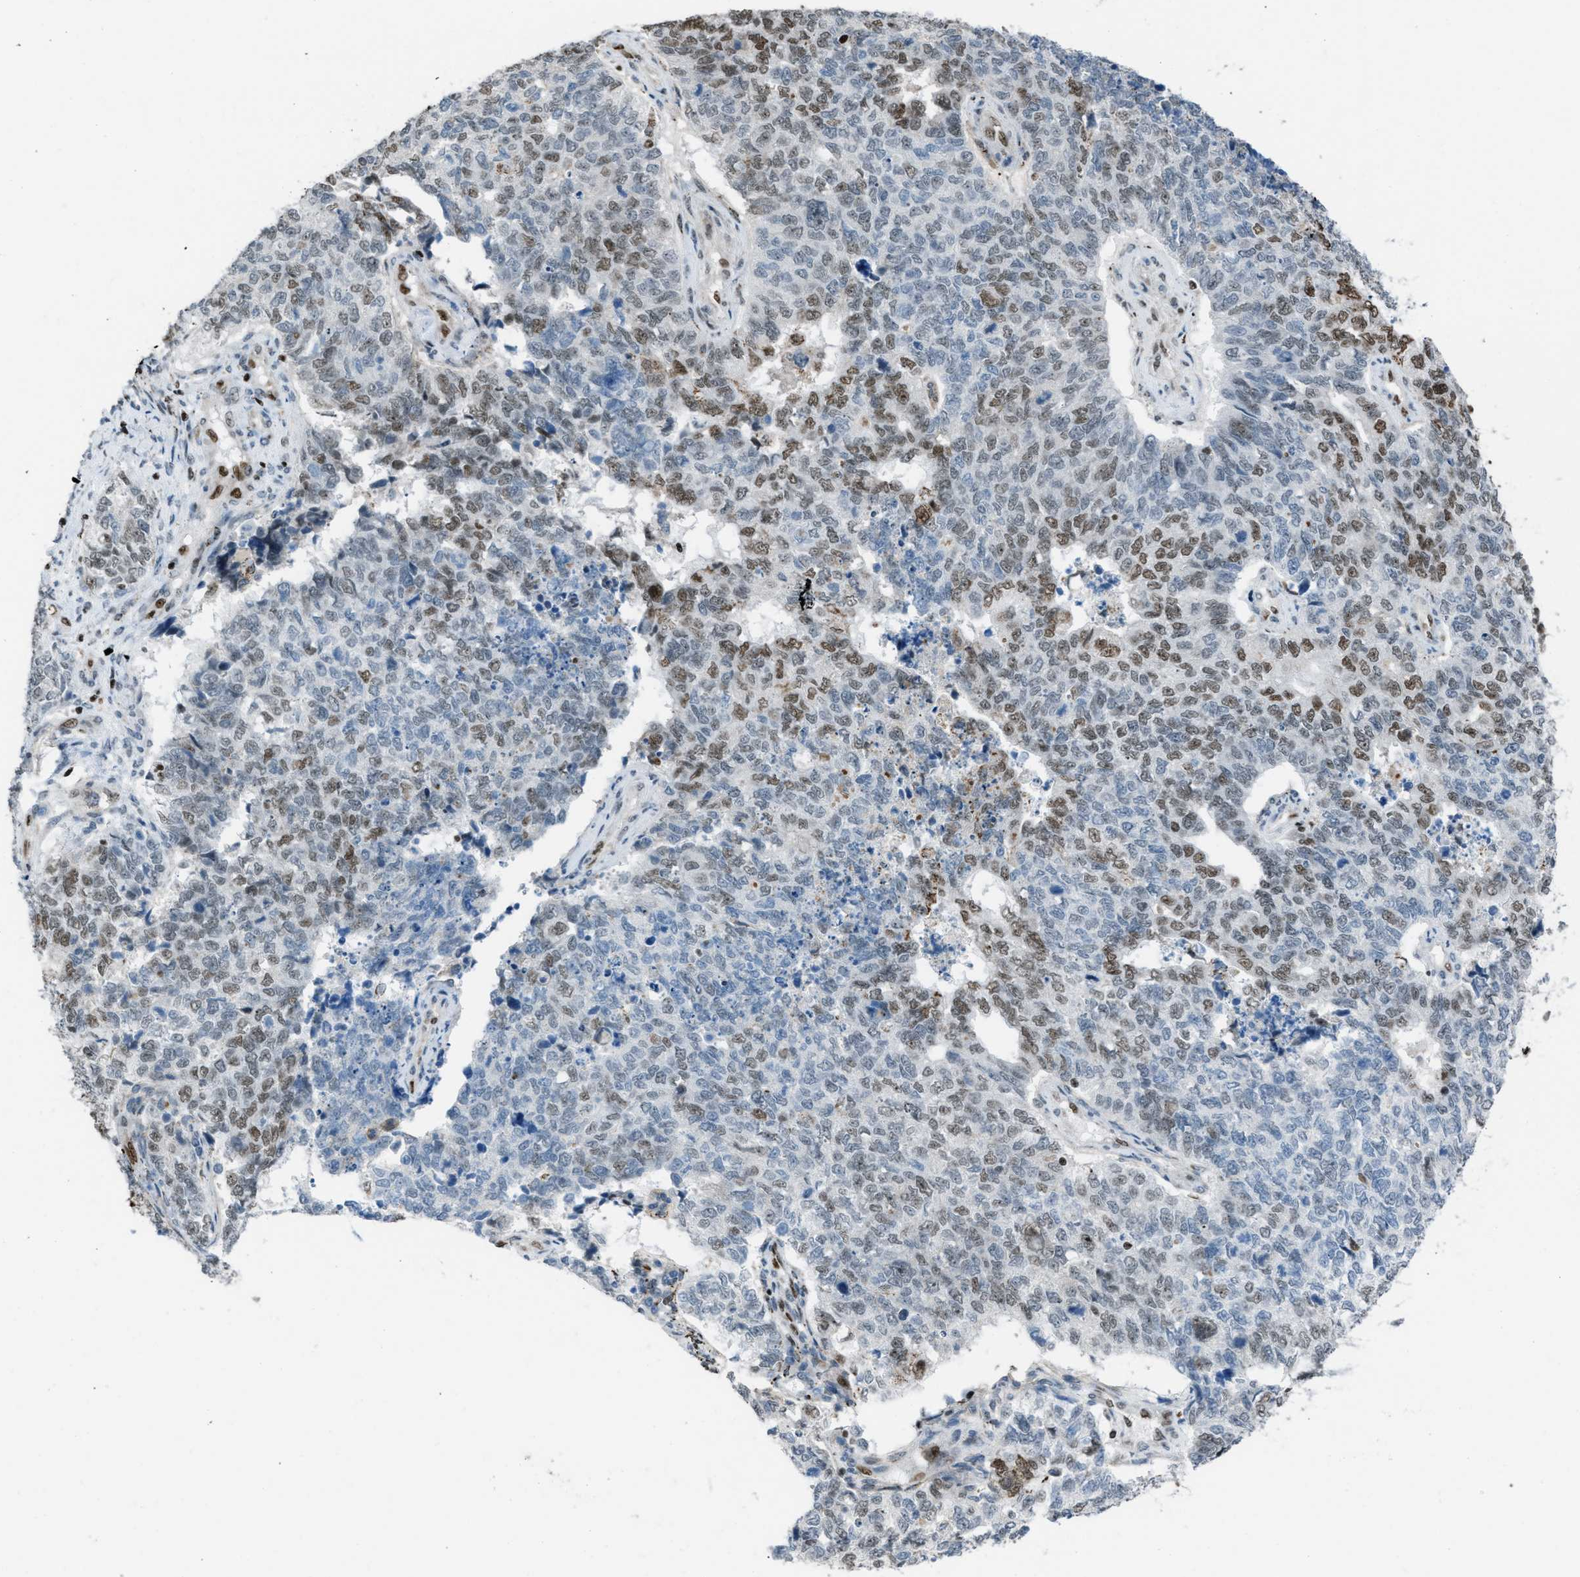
{"staining": {"intensity": "moderate", "quantity": "25%-75%", "location": "nuclear"}, "tissue": "cervical cancer", "cell_type": "Tumor cells", "image_type": "cancer", "snomed": [{"axis": "morphology", "description": "Squamous cell carcinoma, NOS"}, {"axis": "topography", "description": "Cervix"}], "caption": "Protein analysis of cervical cancer tissue displays moderate nuclear staining in approximately 25%-75% of tumor cells.", "gene": "SLFN5", "patient": {"sex": "female", "age": 63}}